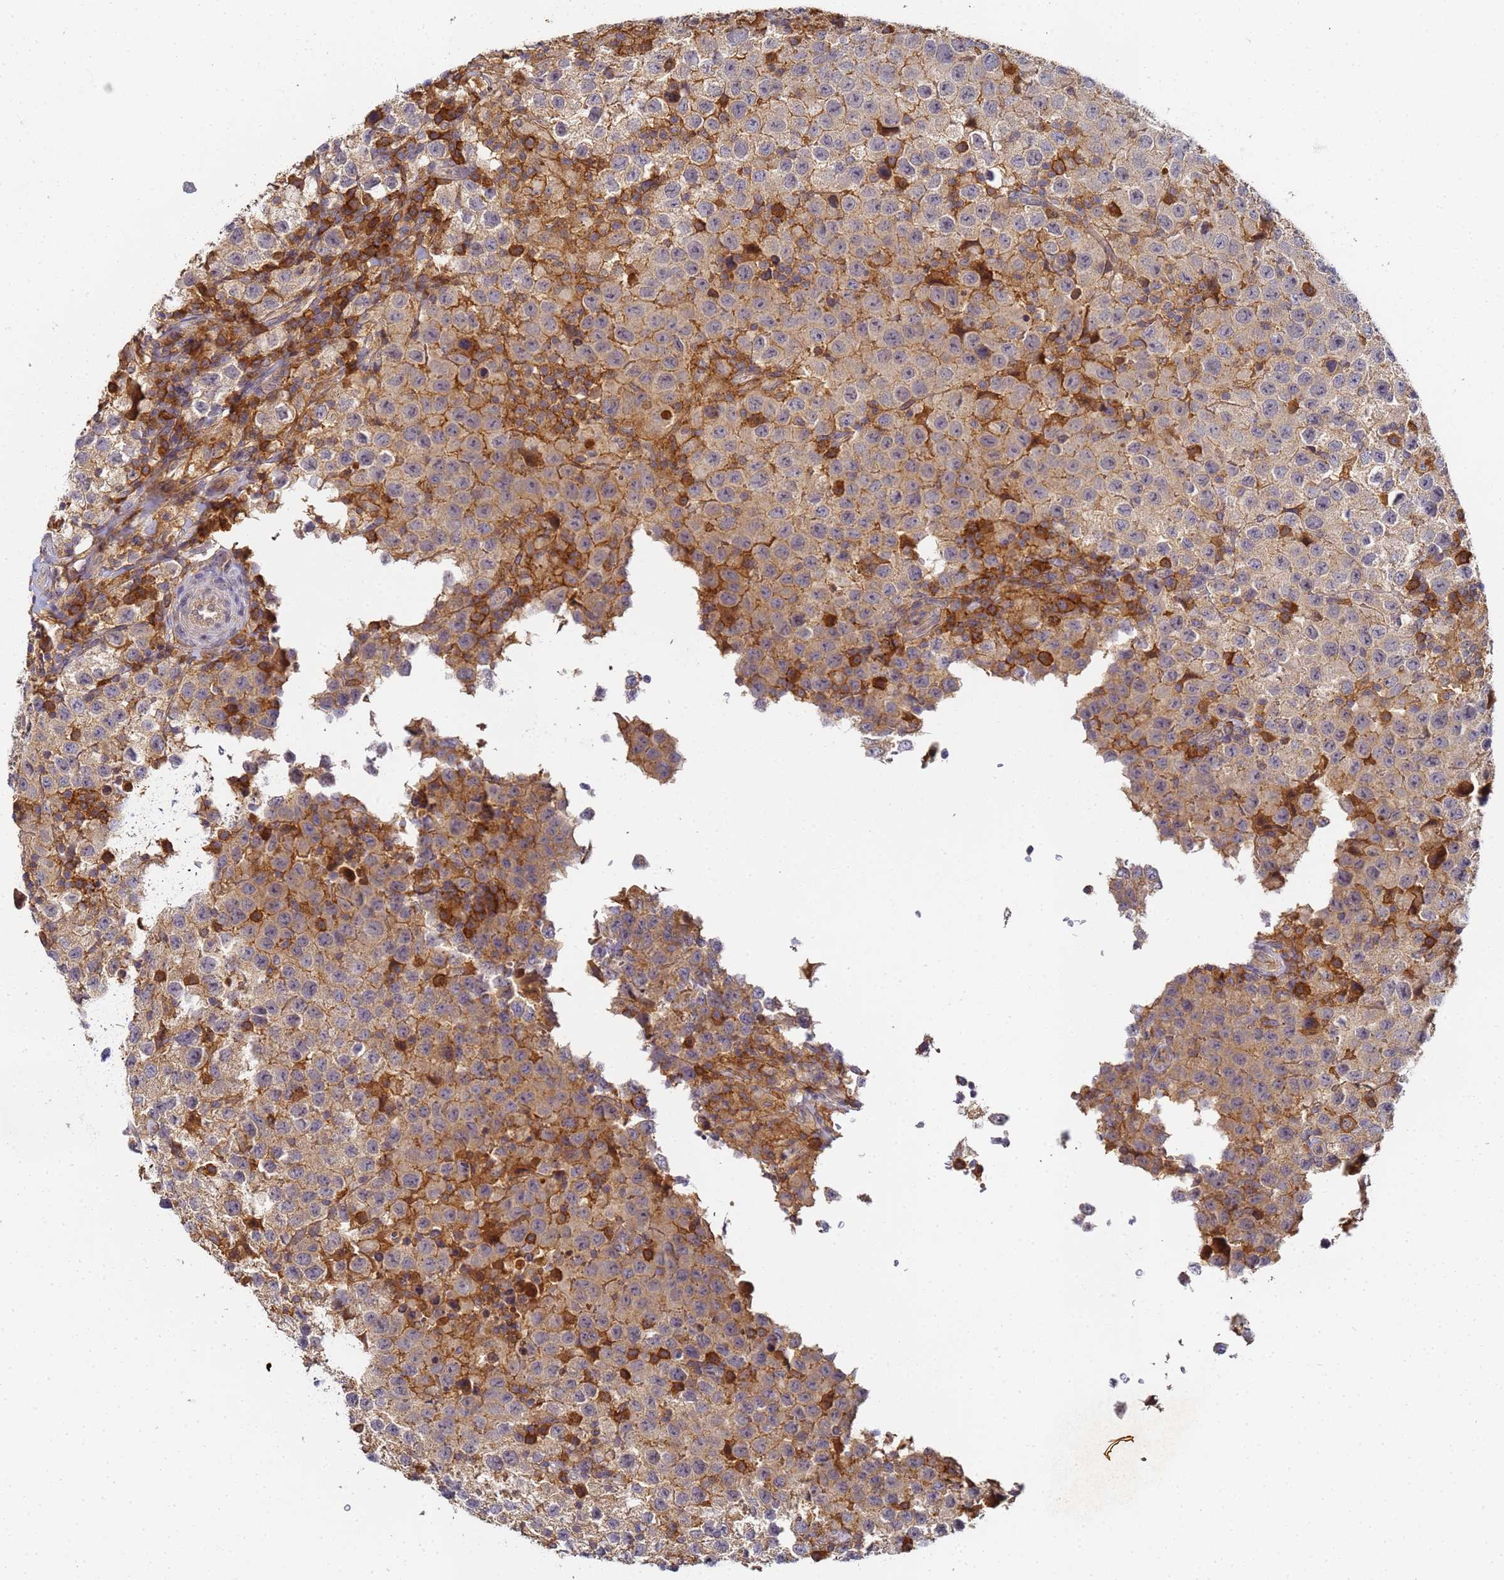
{"staining": {"intensity": "weak", "quantity": "<25%", "location": "cytoplasmic/membranous"}, "tissue": "testis cancer", "cell_type": "Tumor cells", "image_type": "cancer", "snomed": [{"axis": "morphology", "description": "Seminoma, NOS"}, {"axis": "morphology", "description": "Carcinoma, Embryonal, NOS"}, {"axis": "topography", "description": "Testis"}], "caption": "A photomicrograph of testis cancer stained for a protein demonstrates no brown staining in tumor cells.", "gene": "LRRC69", "patient": {"sex": "male", "age": 41}}